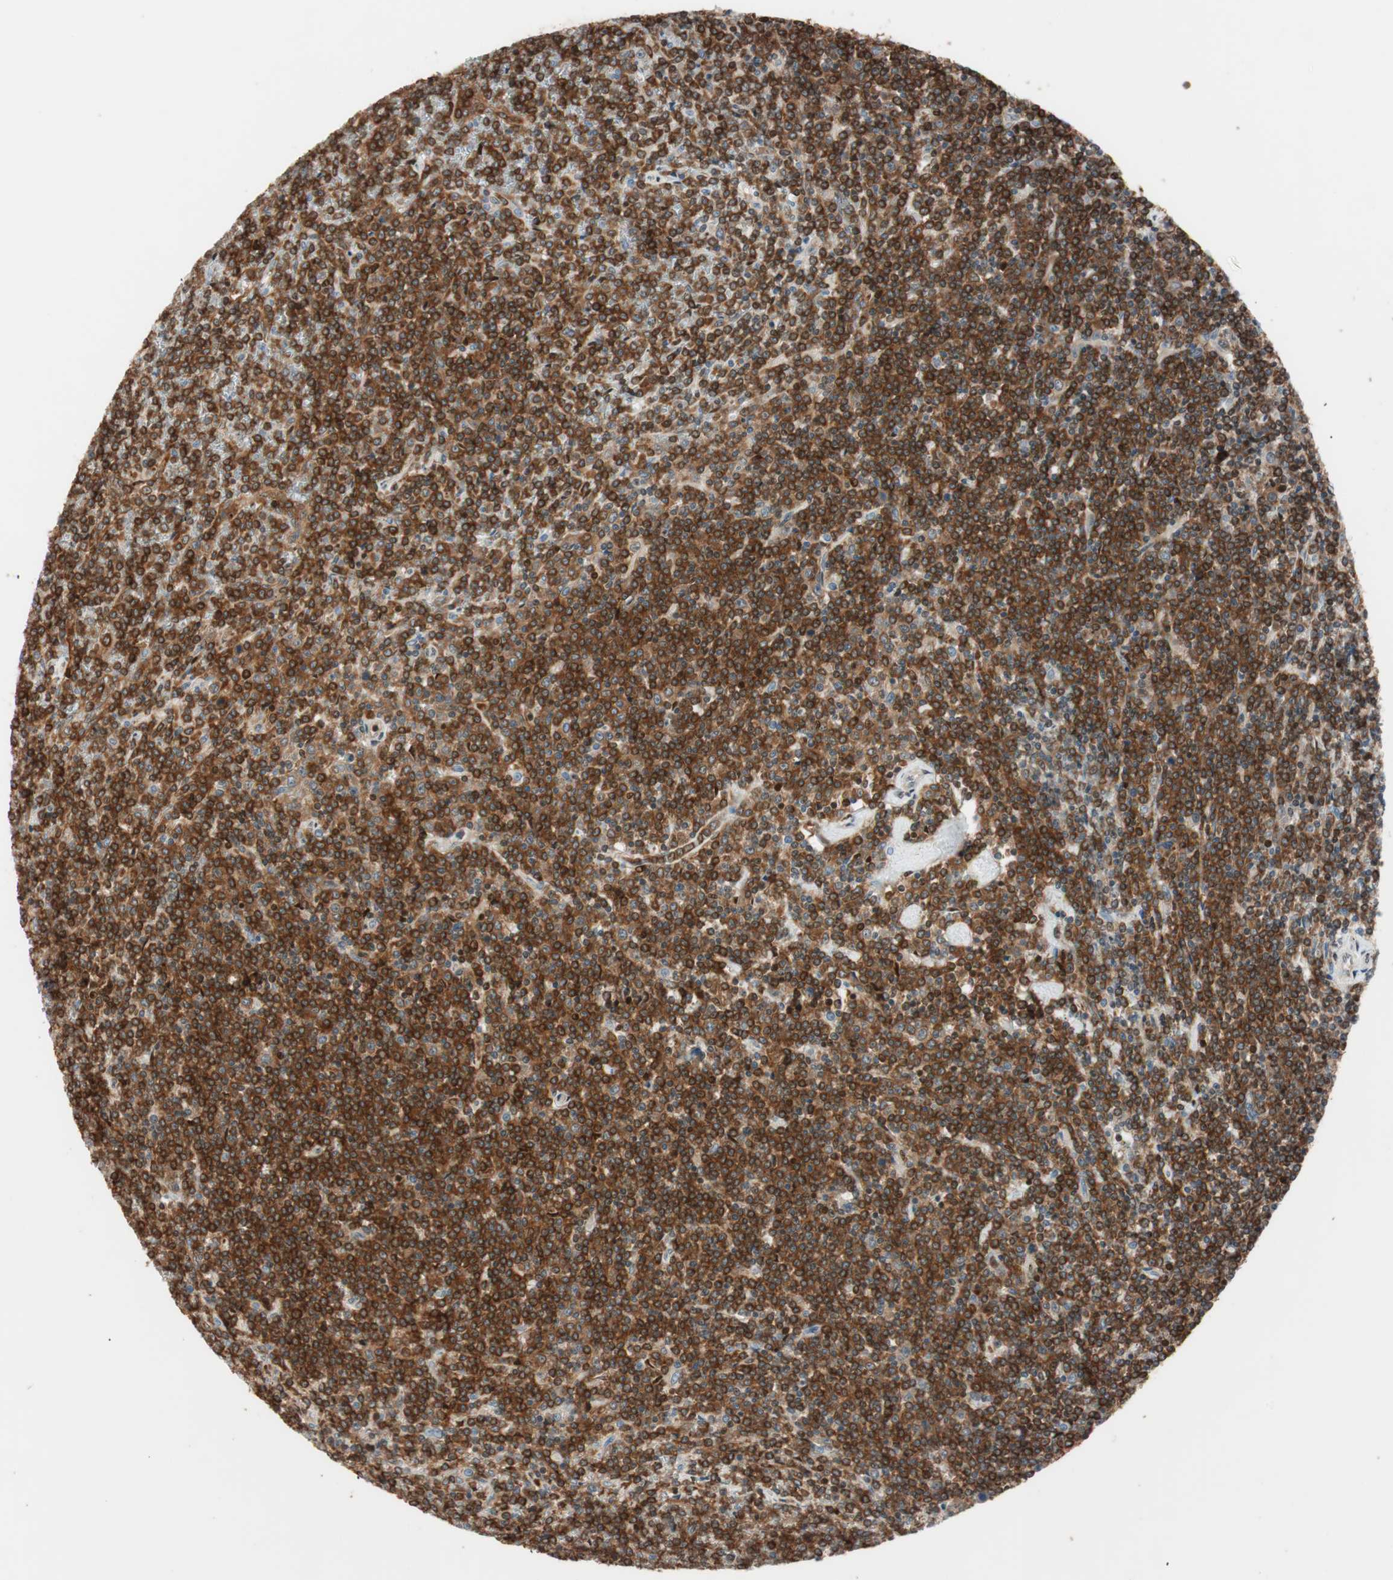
{"staining": {"intensity": "strong", "quantity": ">75%", "location": "cytoplasmic/membranous"}, "tissue": "lymphoma", "cell_type": "Tumor cells", "image_type": "cancer", "snomed": [{"axis": "morphology", "description": "Malignant lymphoma, non-Hodgkin's type, Low grade"}, {"axis": "topography", "description": "Spleen"}], "caption": "The photomicrograph shows immunohistochemical staining of malignant lymphoma, non-Hodgkin's type (low-grade). There is strong cytoplasmic/membranous positivity is identified in approximately >75% of tumor cells.", "gene": "BIN1", "patient": {"sex": "female", "age": 19}}